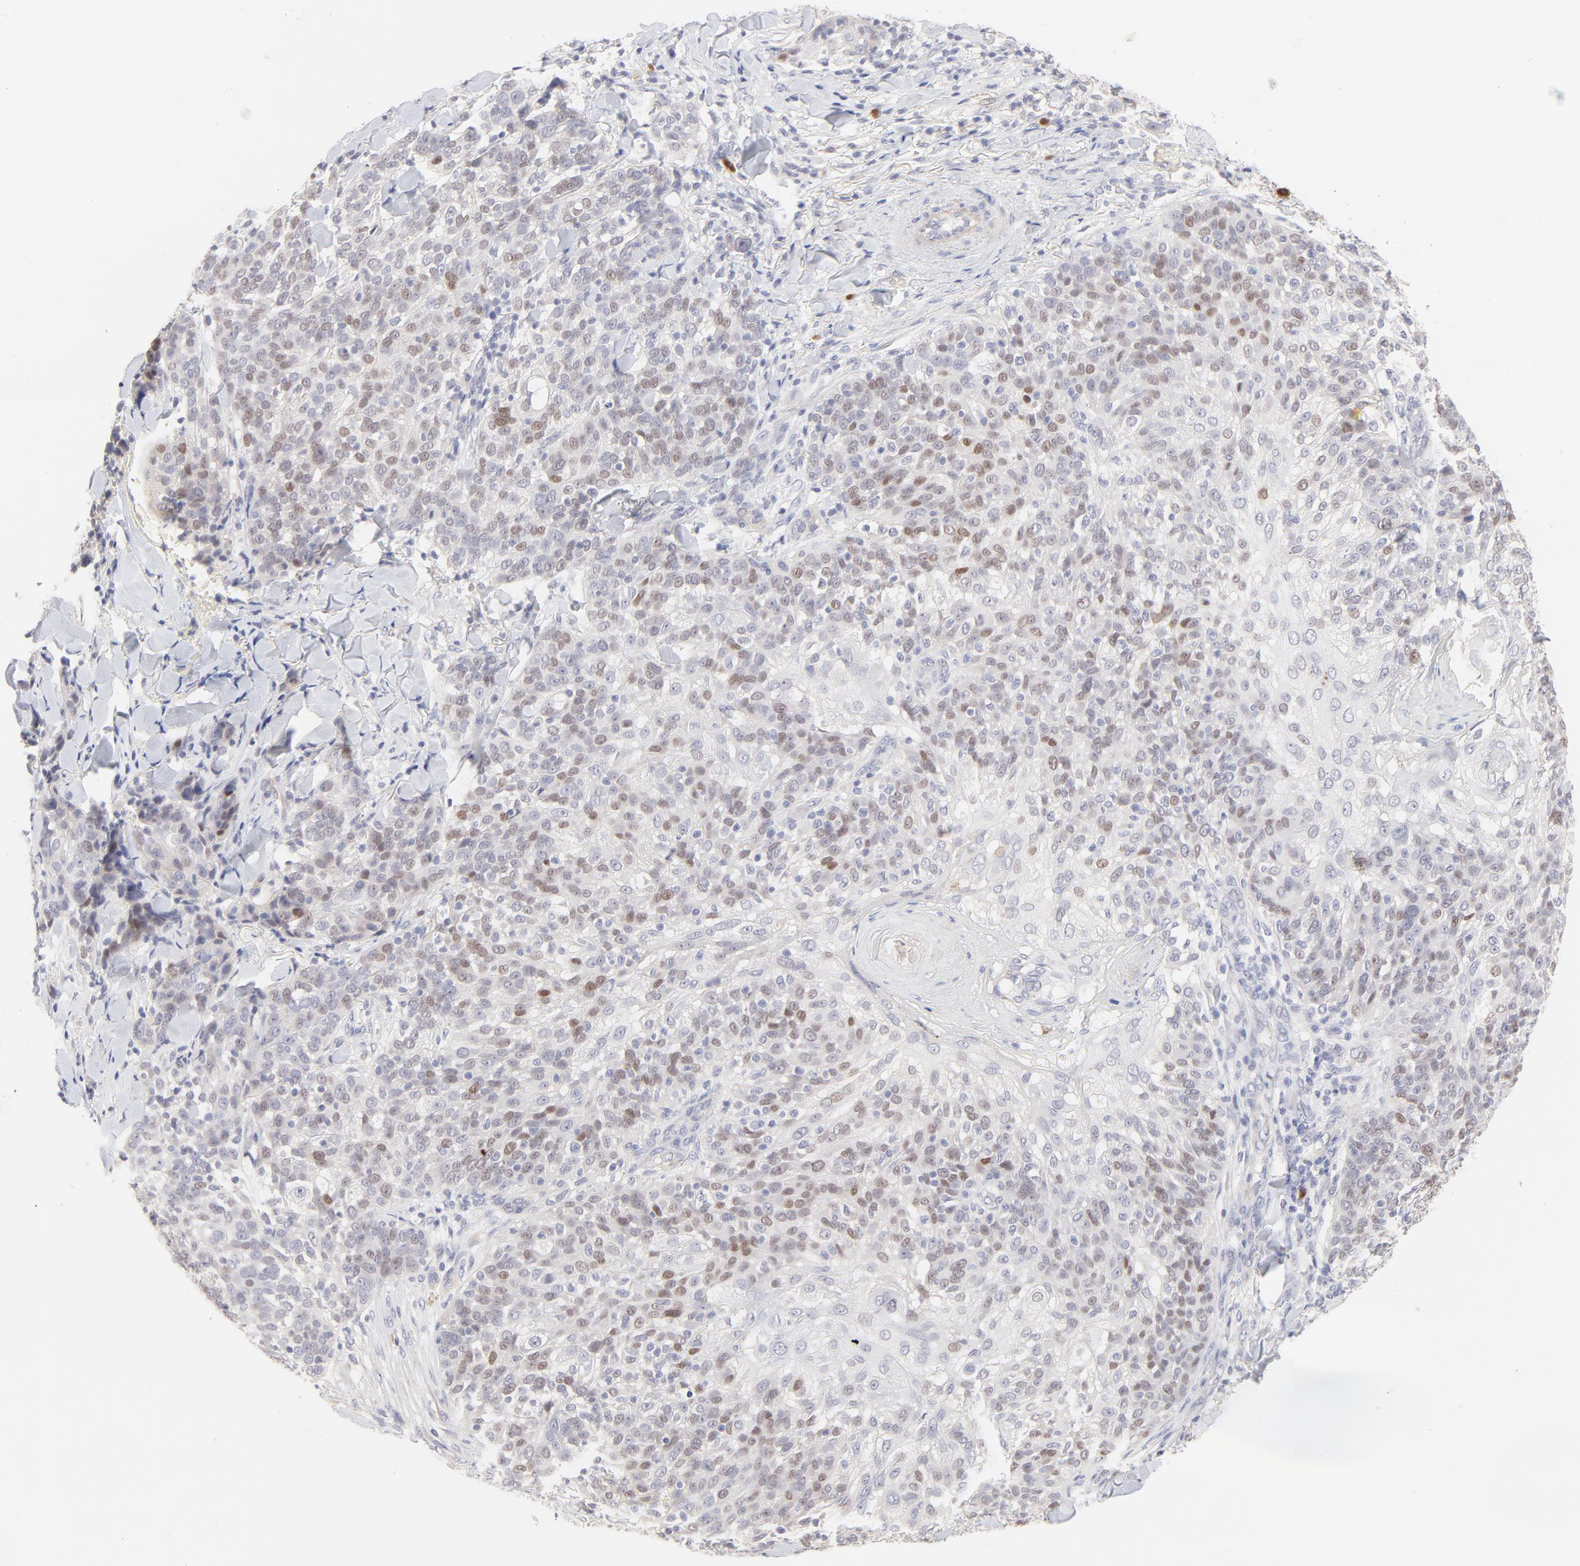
{"staining": {"intensity": "weak", "quantity": "25%-75%", "location": "nuclear"}, "tissue": "skin cancer", "cell_type": "Tumor cells", "image_type": "cancer", "snomed": [{"axis": "morphology", "description": "Normal tissue, NOS"}, {"axis": "morphology", "description": "Squamous cell carcinoma, NOS"}, {"axis": "topography", "description": "Skin"}], "caption": "This micrograph shows immunohistochemistry (IHC) staining of skin cancer, with low weak nuclear positivity in about 25%-75% of tumor cells.", "gene": "ELF3", "patient": {"sex": "female", "age": 83}}